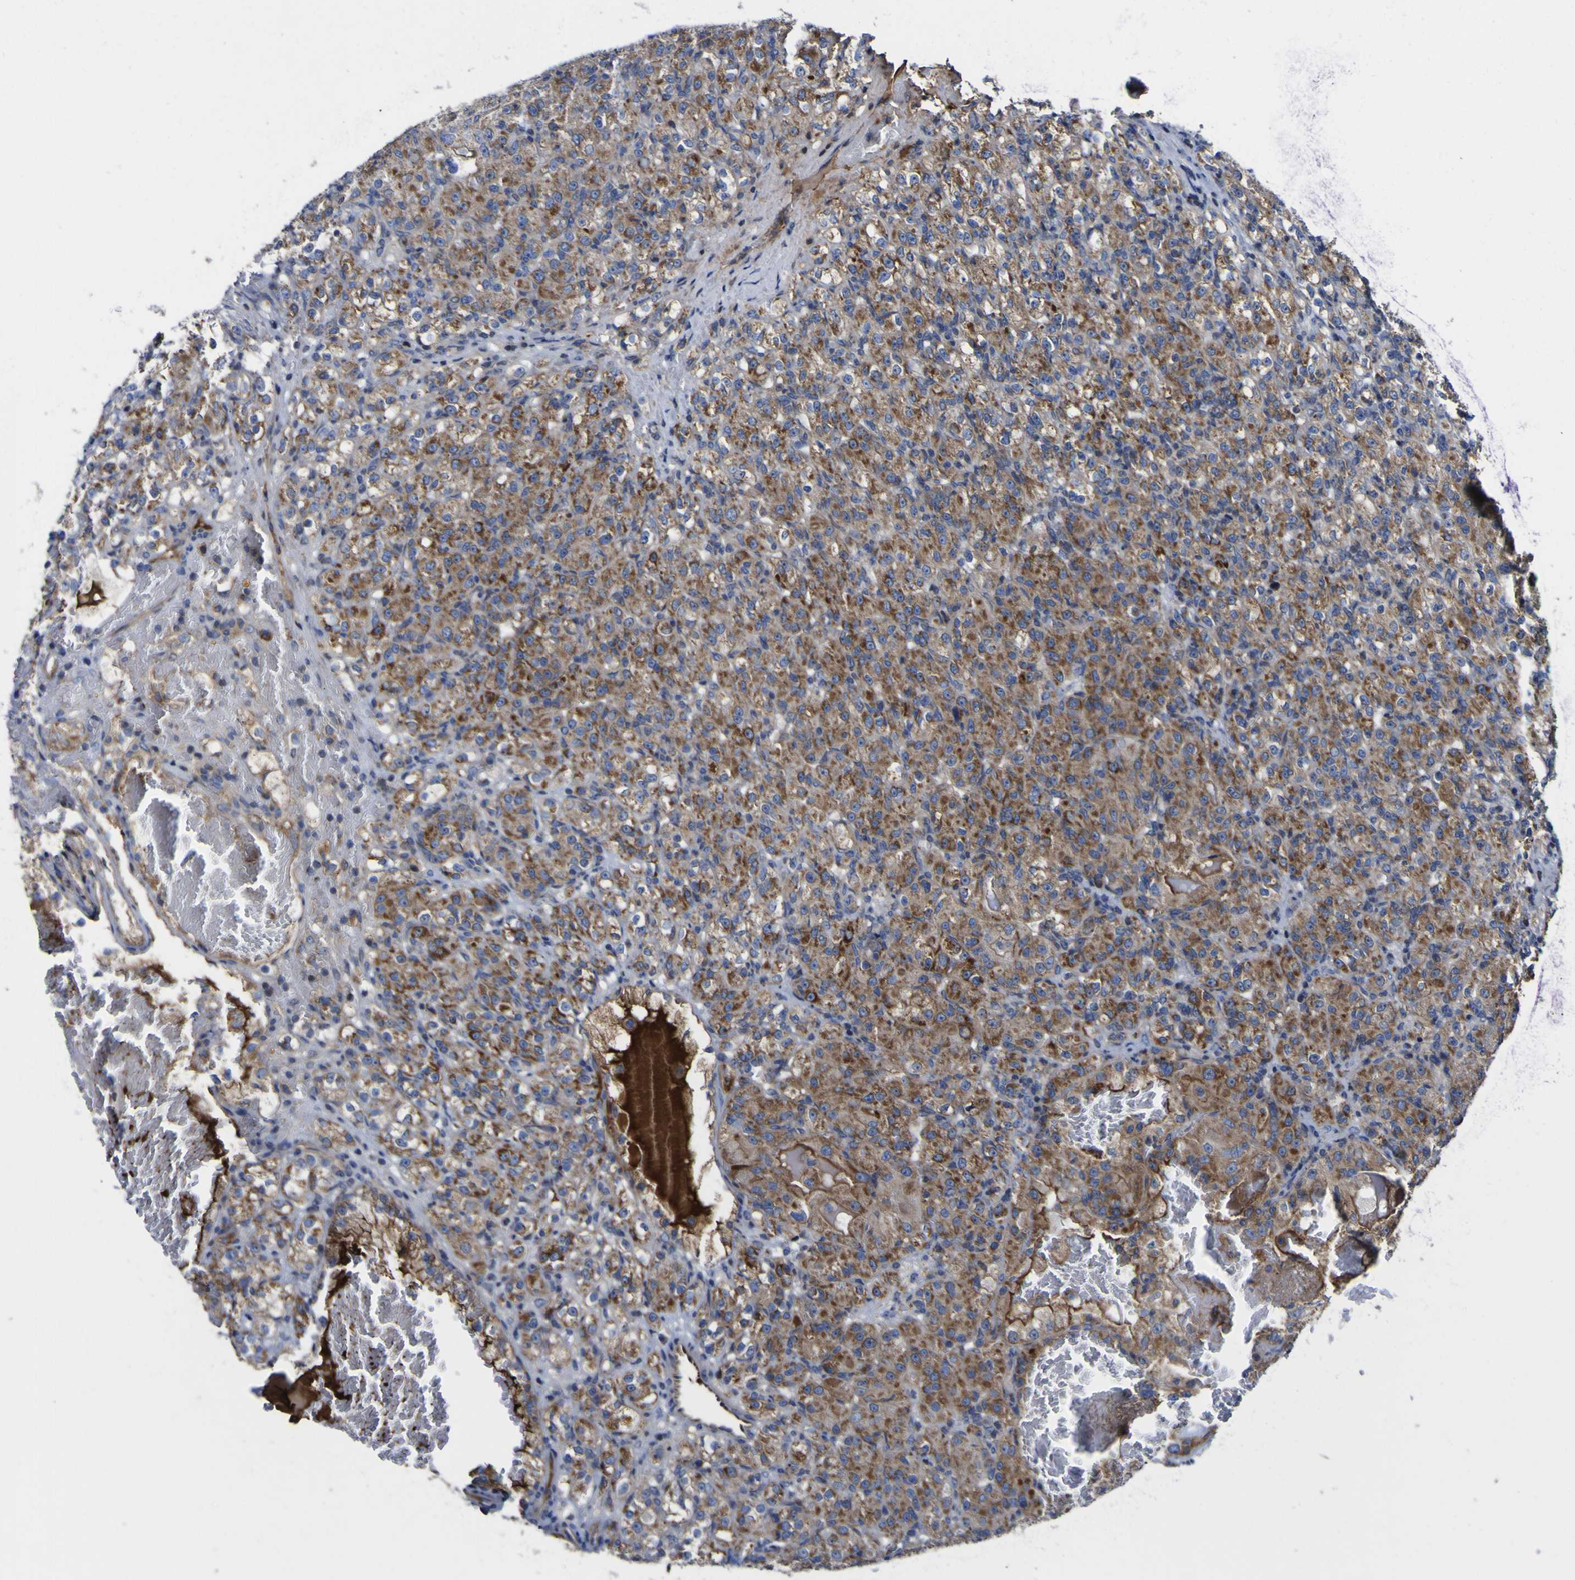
{"staining": {"intensity": "moderate", "quantity": ">75%", "location": "cytoplasmic/membranous"}, "tissue": "renal cancer", "cell_type": "Tumor cells", "image_type": "cancer", "snomed": [{"axis": "morphology", "description": "Adenocarcinoma, NOS"}, {"axis": "topography", "description": "Kidney"}], "caption": "Moderate cytoplasmic/membranous staining is present in approximately >75% of tumor cells in renal cancer (adenocarcinoma).", "gene": "CCDC90B", "patient": {"sex": "male", "age": 61}}